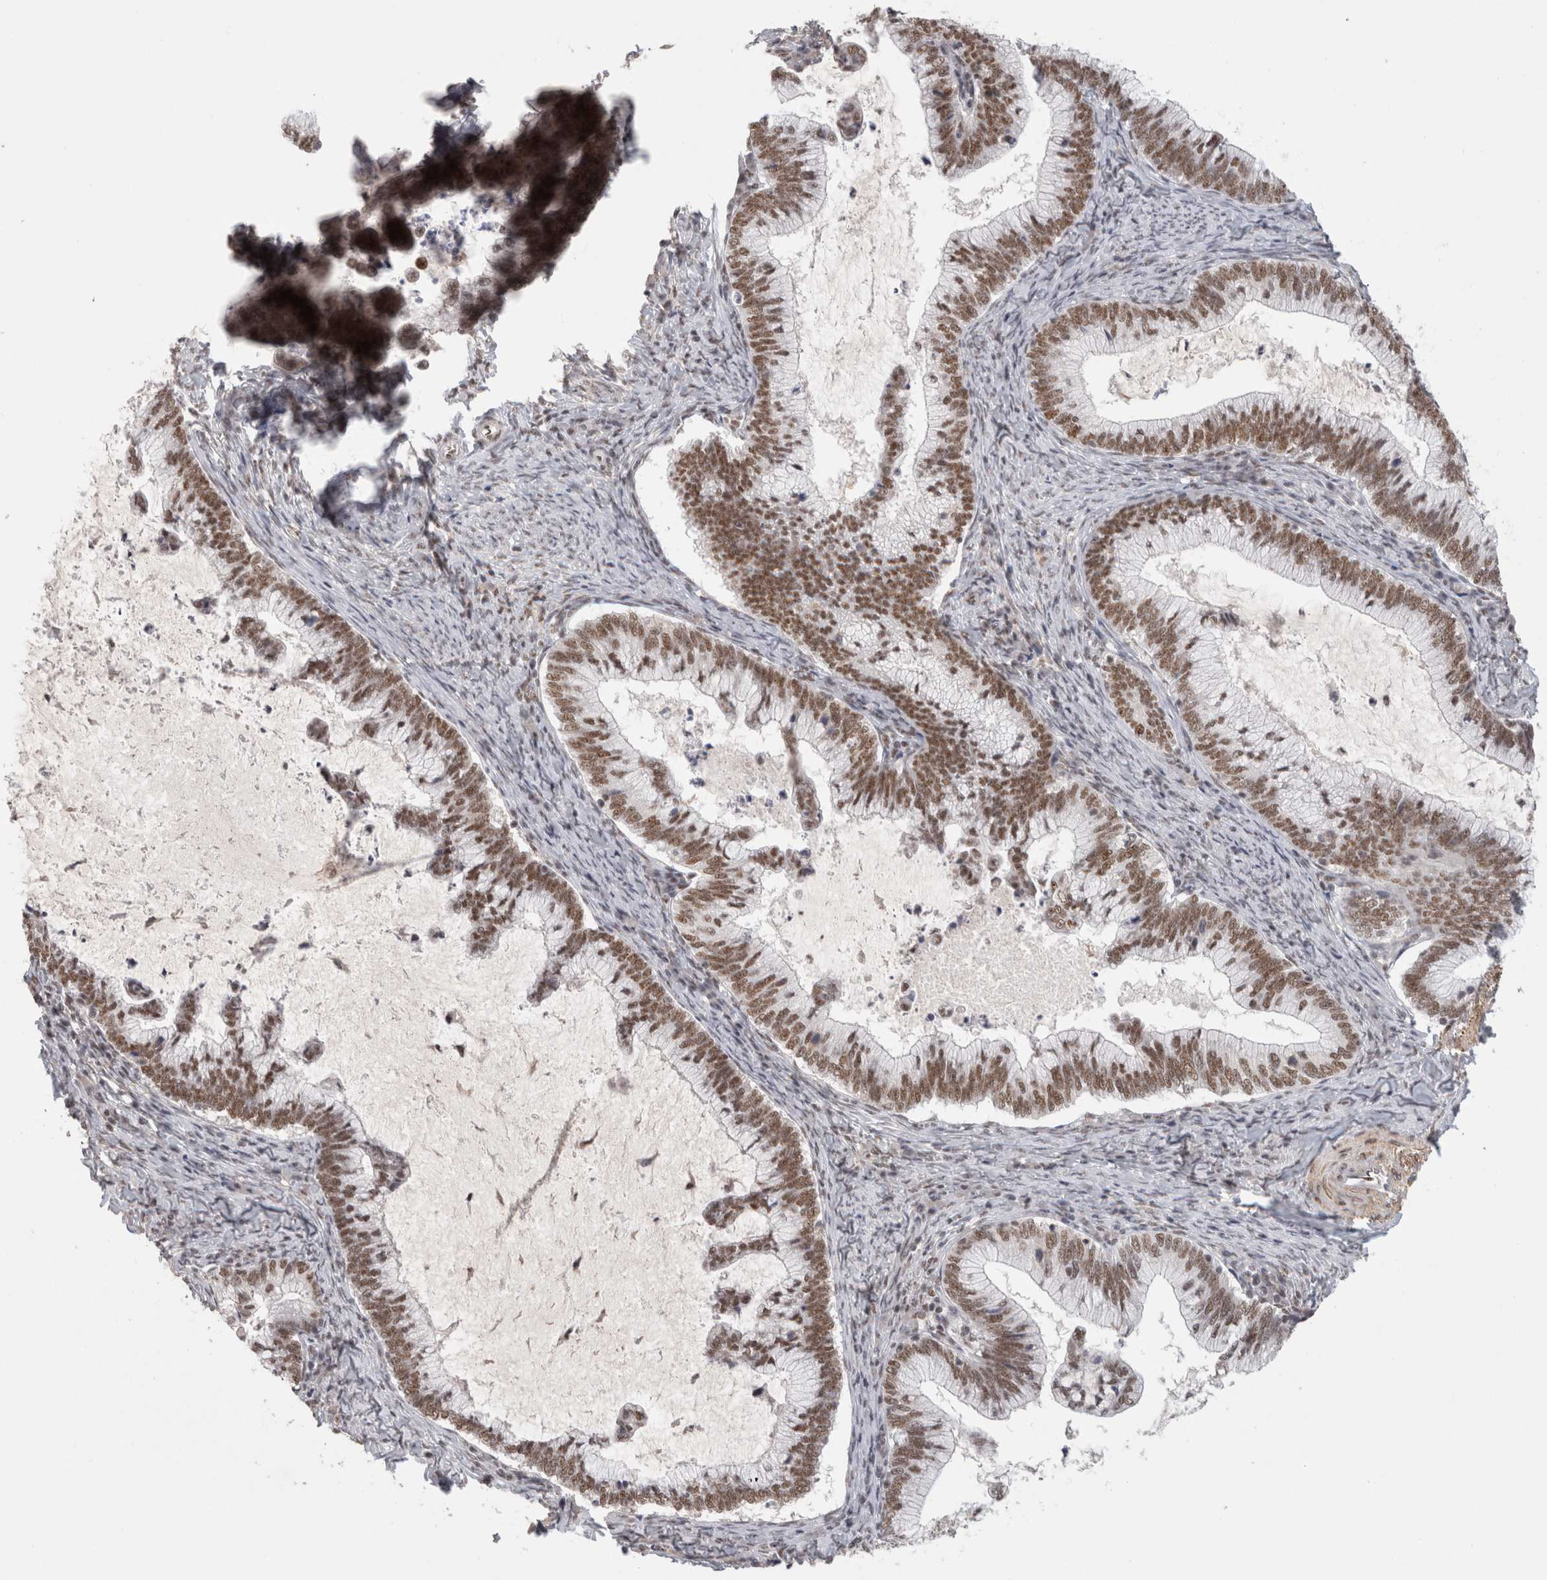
{"staining": {"intensity": "moderate", "quantity": ">75%", "location": "nuclear"}, "tissue": "cervical cancer", "cell_type": "Tumor cells", "image_type": "cancer", "snomed": [{"axis": "morphology", "description": "Adenocarcinoma, NOS"}, {"axis": "topography", "description": "Cervix"}], "caption": "Immunohistochemistry photomicrograph of cervical cancer (adenocarcinoma) stained for a protein (brown), which displays medium levels of moderate nuclear expression in about >75% of tumor cells.", "gene": "ZNF830", "patient": {"sex": "female", "age": 36}}